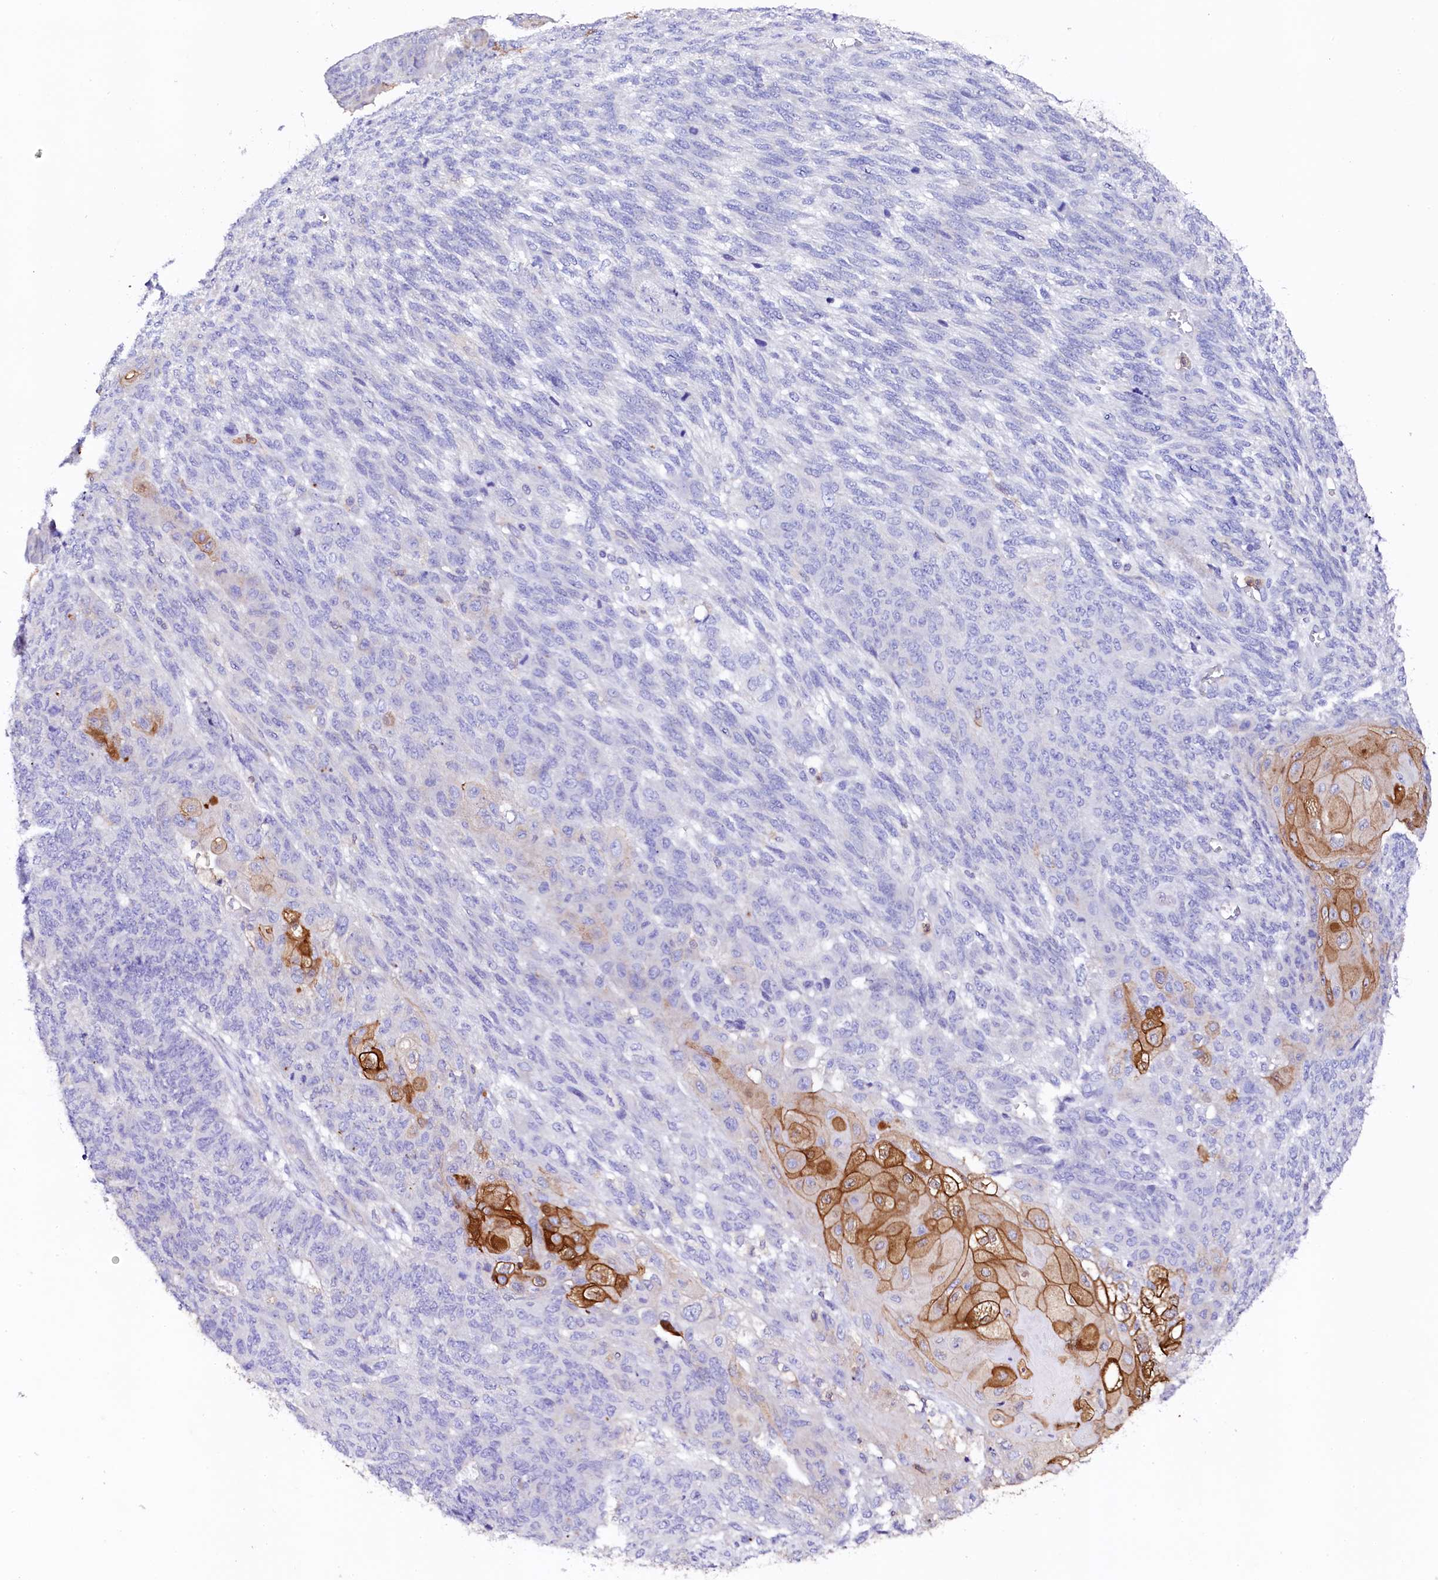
{"staining": {"intensity": "moderate", "quantity": "<25%", "location": "cytoplasmic/membranous"}, "tissue": "endometrial cancer", "cell_type": "Tumor cells", "image_type": "cancer", "snomed": [{"axis": "morphology", "description": "Adenocarcinoma, NOS"}, {"axis": "topography", "description": "Endometrium"}], "caption": "Moderate cytoplasmic/membranous expression is identified in about <25% of tumor cells in endometrial cancer.", "gene": "NAA16", "patient": {"sex": "female", "age": 32}}